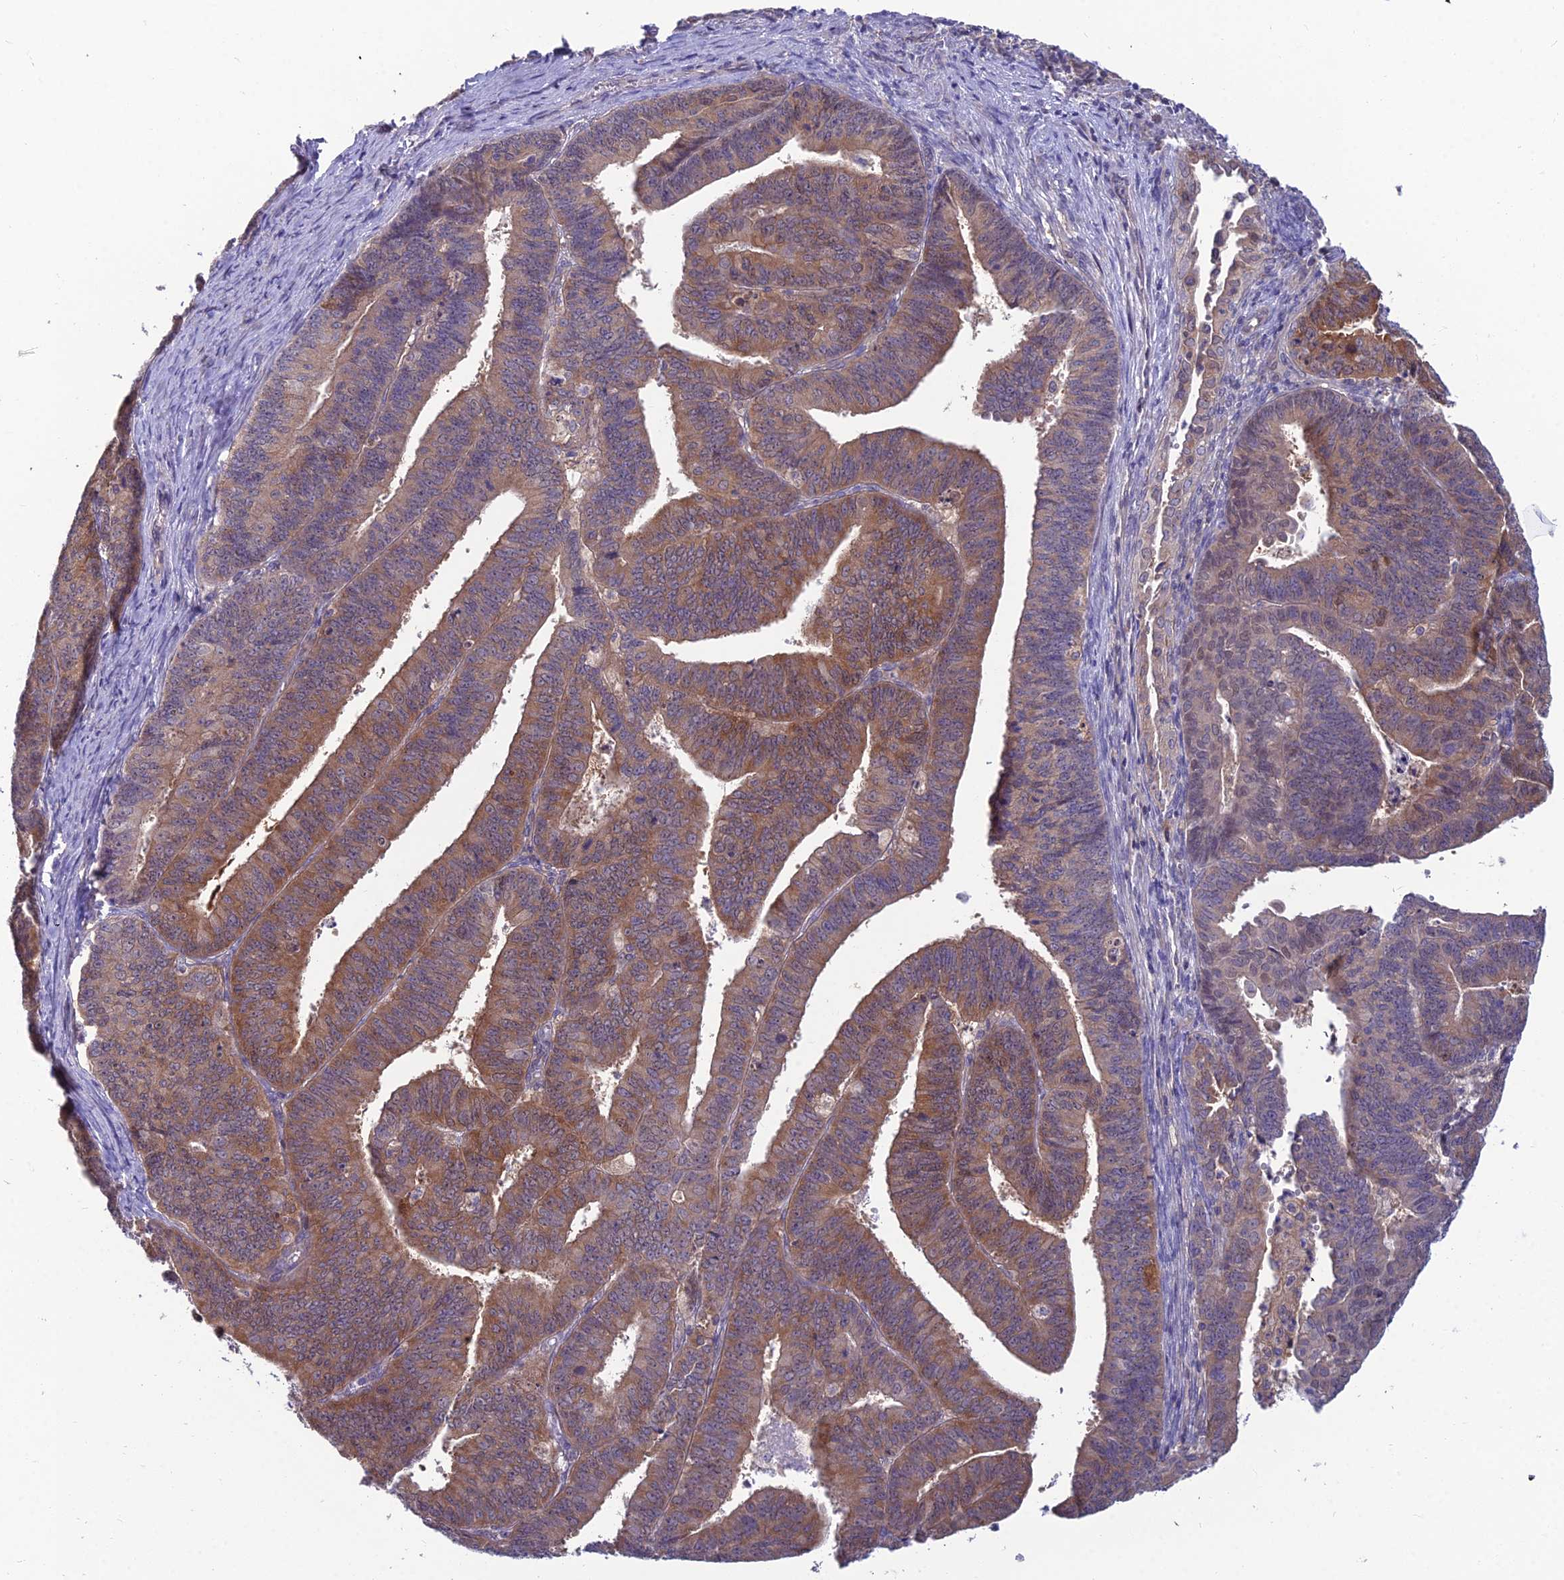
{"staining": {"intensity": "moderate", "quantity": ">75%", "location": "cytoplasmic/membranous"}, "tissue": "endometrial cancer", "cell_type": "Tumor cells", "image_type": "cancer", "snomed": [{"axis": "morphology", "description": "Adenocarcinoma, NOS"}, {"axis": "topography", "description": "Endometrium"}], "caption": "Protein expression analysis of adenocarcinoma (endometrial) displays moderate cytoplasmic/membranous positivity in about >75% of tumor cells.", "gene": "MVD", "patient": {"sex": "female", "age": 73}}